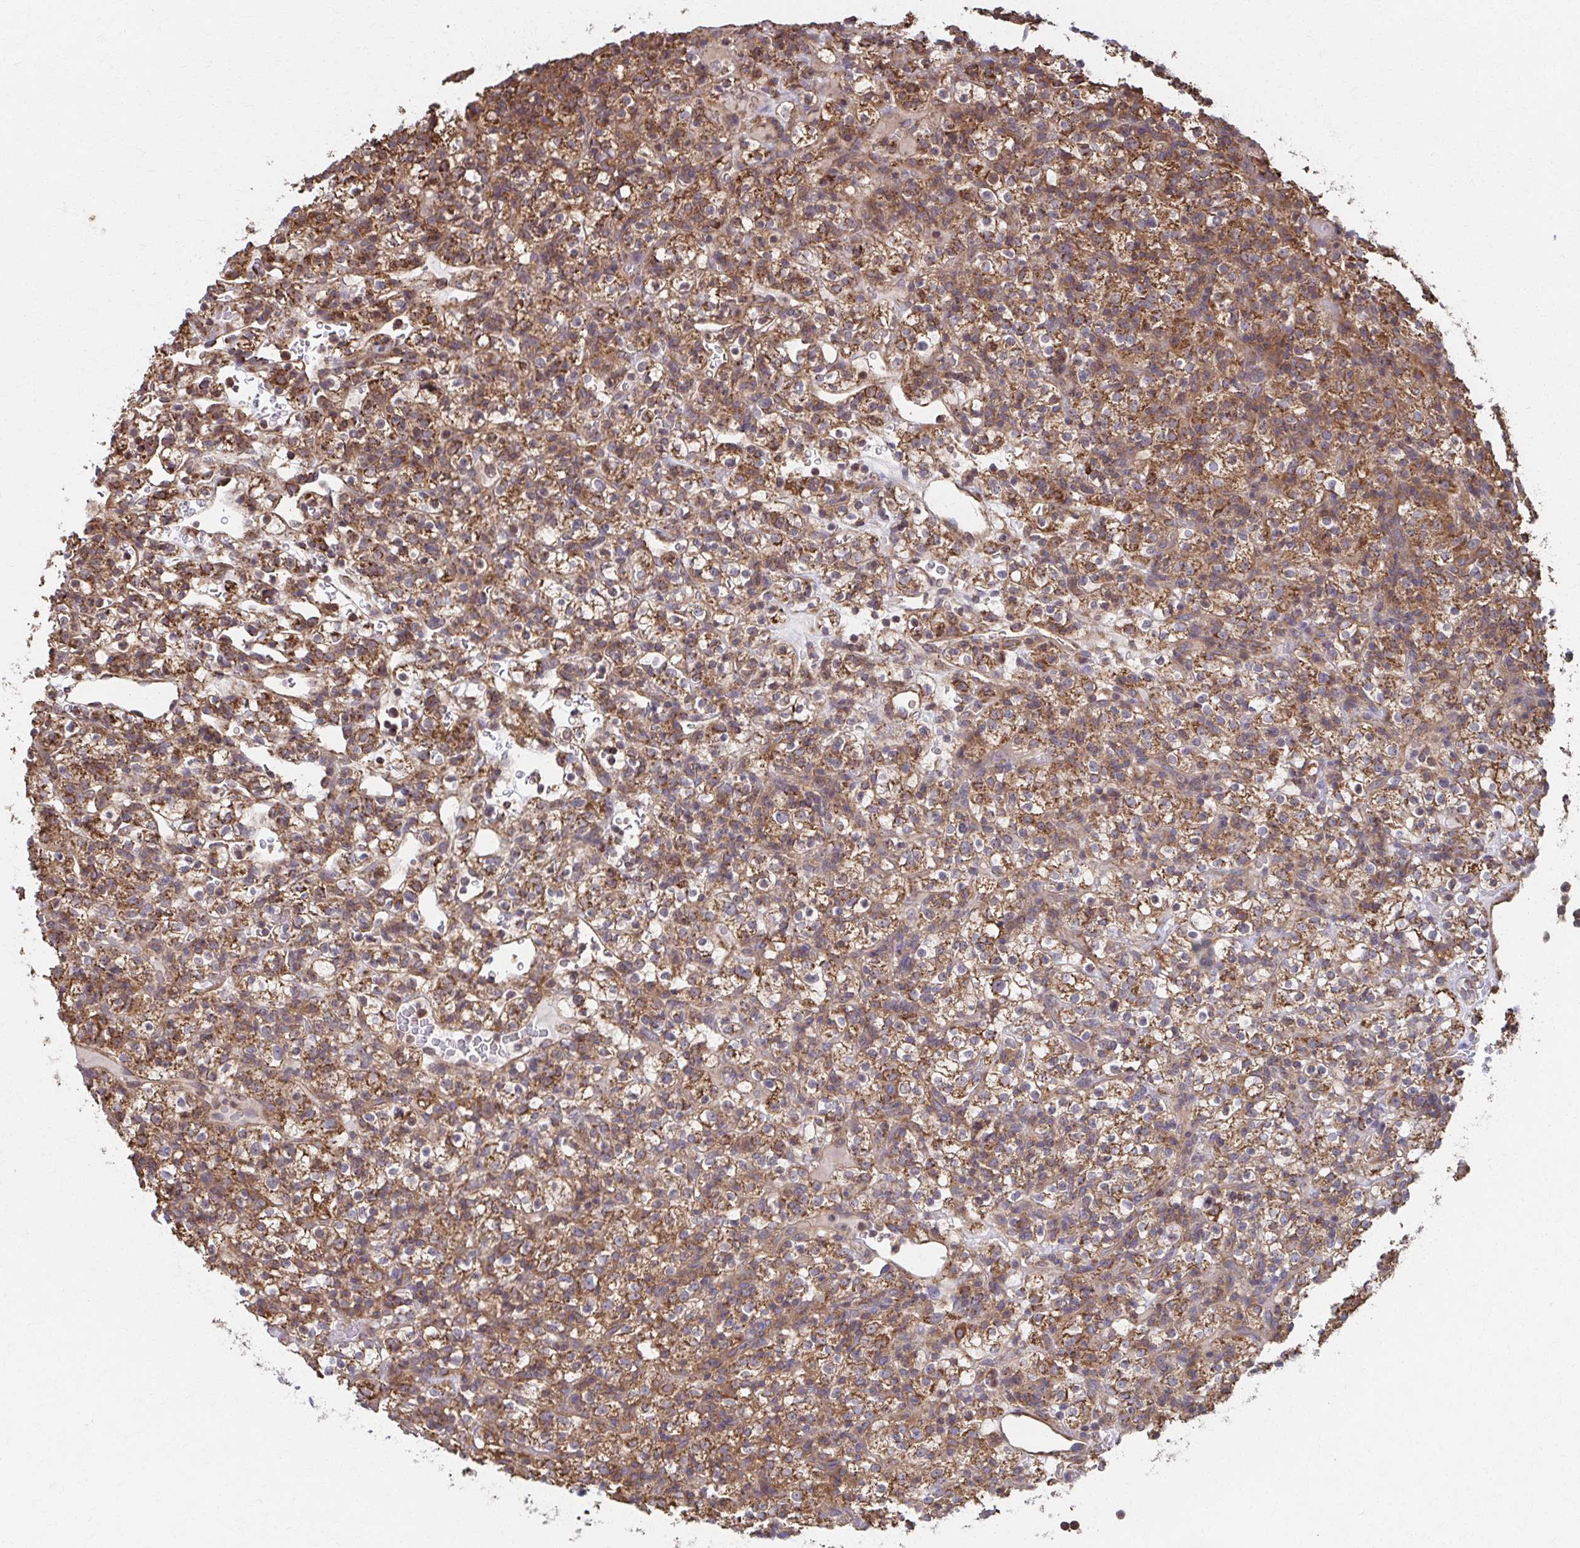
{"staining": {"intensity": "moderate", "quantity": ">75%", "location": "cytoplasmic/membranous"}, "tissue": "renal cancer", "cell_type": "Tumor cells", "image_type": "cancer", "snomed": [{"axis": "morphology", "description": "Normal tissue, NOS"}, {"axis": "morphology", "description": "Adenocarcinoma, NOS"}, {"axis": "topography", "description": "Kidney"}], "caption": "High-power microscopy captured an immunohistochemistry (IHC) histopathology image of renal cancer (adenocarcinoma), revealing moderate cytoplasmic/membranous staining in approximately >75% of tumor cells. (DAB (3,3'-diaminobenzidine) = brown stain, brightfield microscopy at high magnification).", "gene": "KLHL34", "patient": {"sex": "female", "age": 72}}